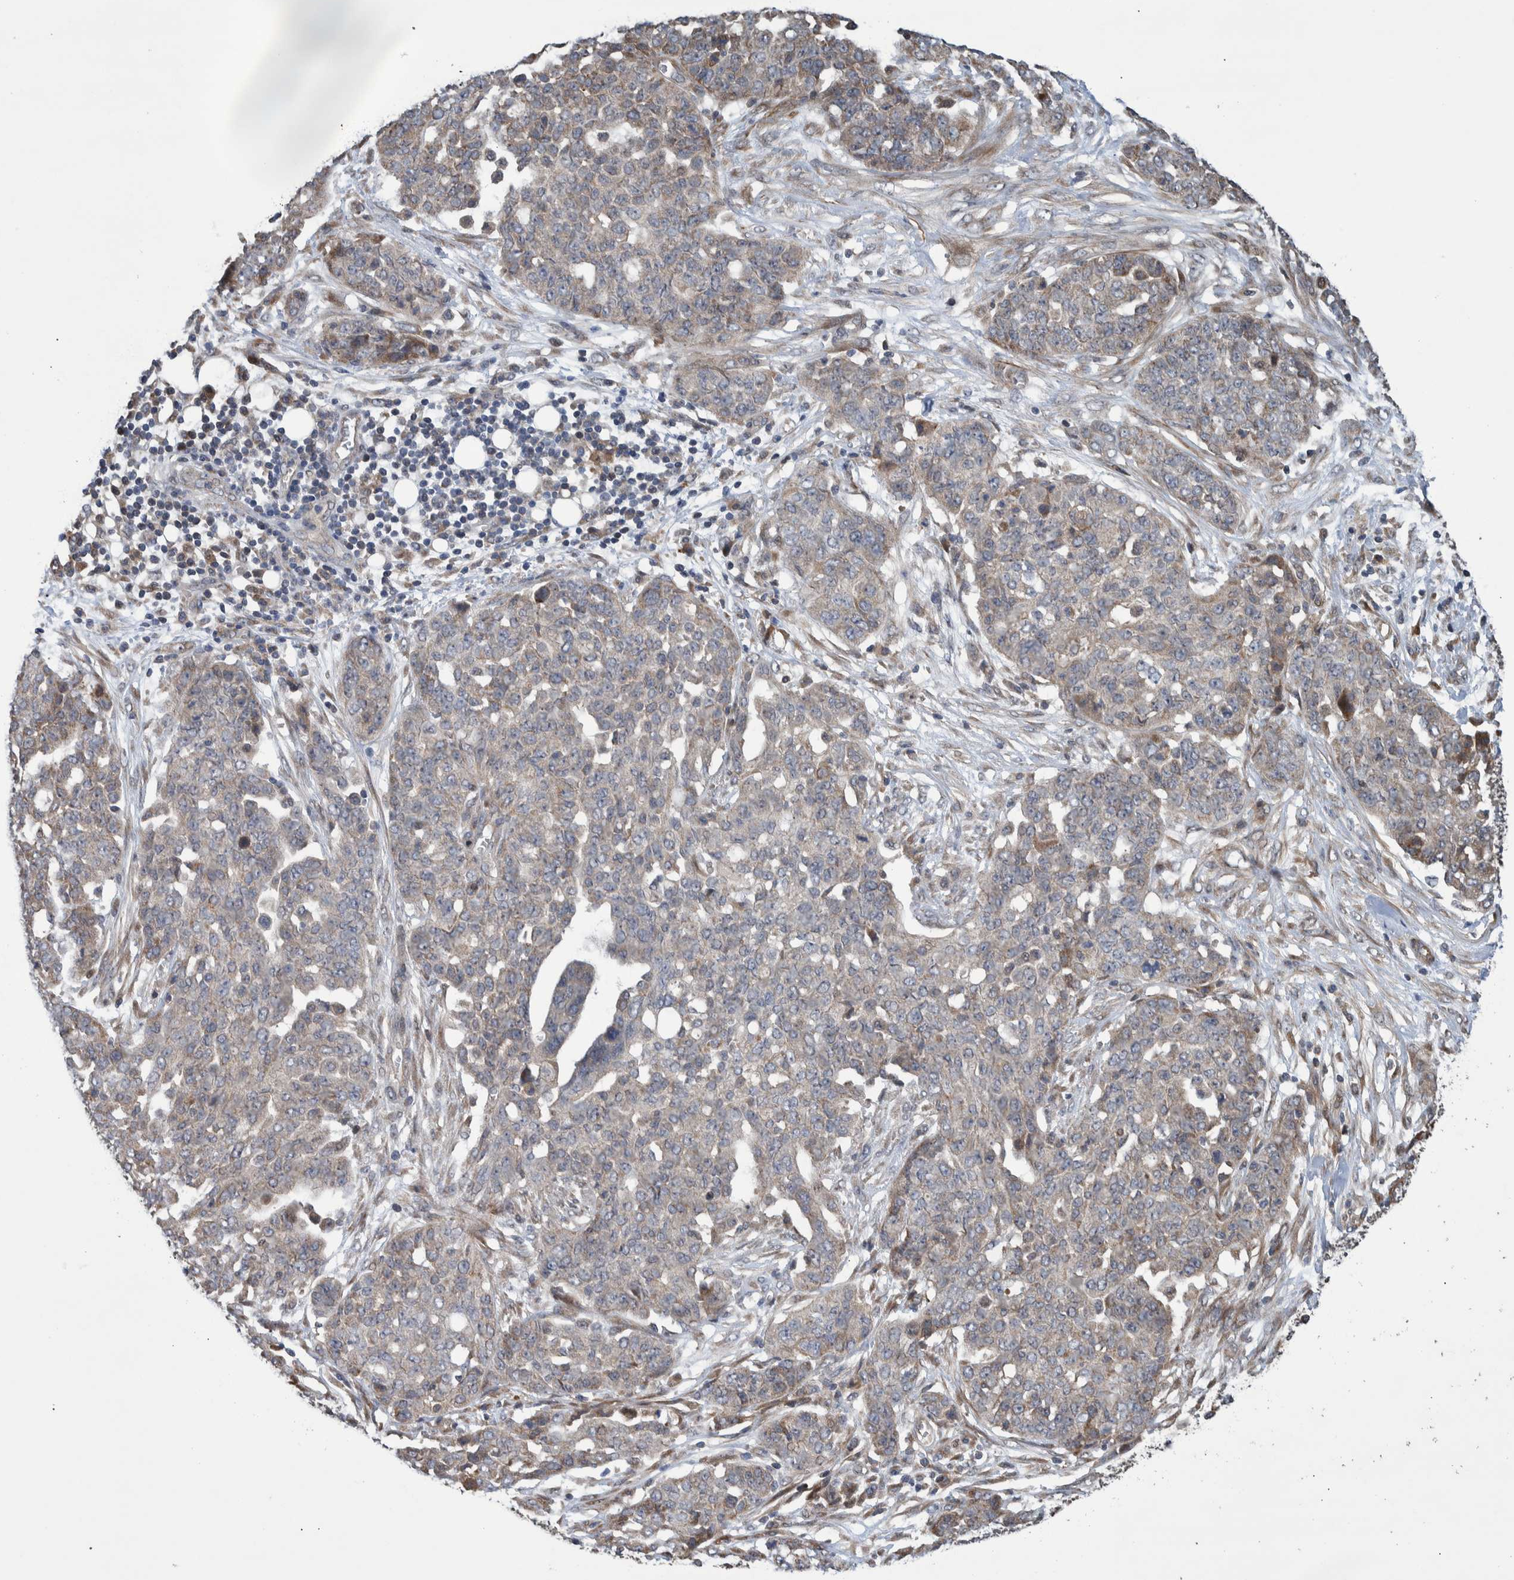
{"staining": {"intensity": "weak", "quantity": "<25%", "location": "cytoplasmic/membranous"}, "tissue": "ovarian cancer", "cell_type": "Tumor cells", "image_type": "cancer", "snomed": [{"axis": "morphology", "description": "Cystadenocarcinoma, serous, NOS"}, {"axis": "topography", "description": "Soft tissue"}, {"axis": "topography", "description": "Ovary"}], "caption": "Human serous cystadenocarcinoma (ovarian) stained for a protein using immunohistochemistry (IHC) reveals no positivity in tumor cells.", "gene": "B3GNTL1", "patient": {"sex": "female", "age": 57}}